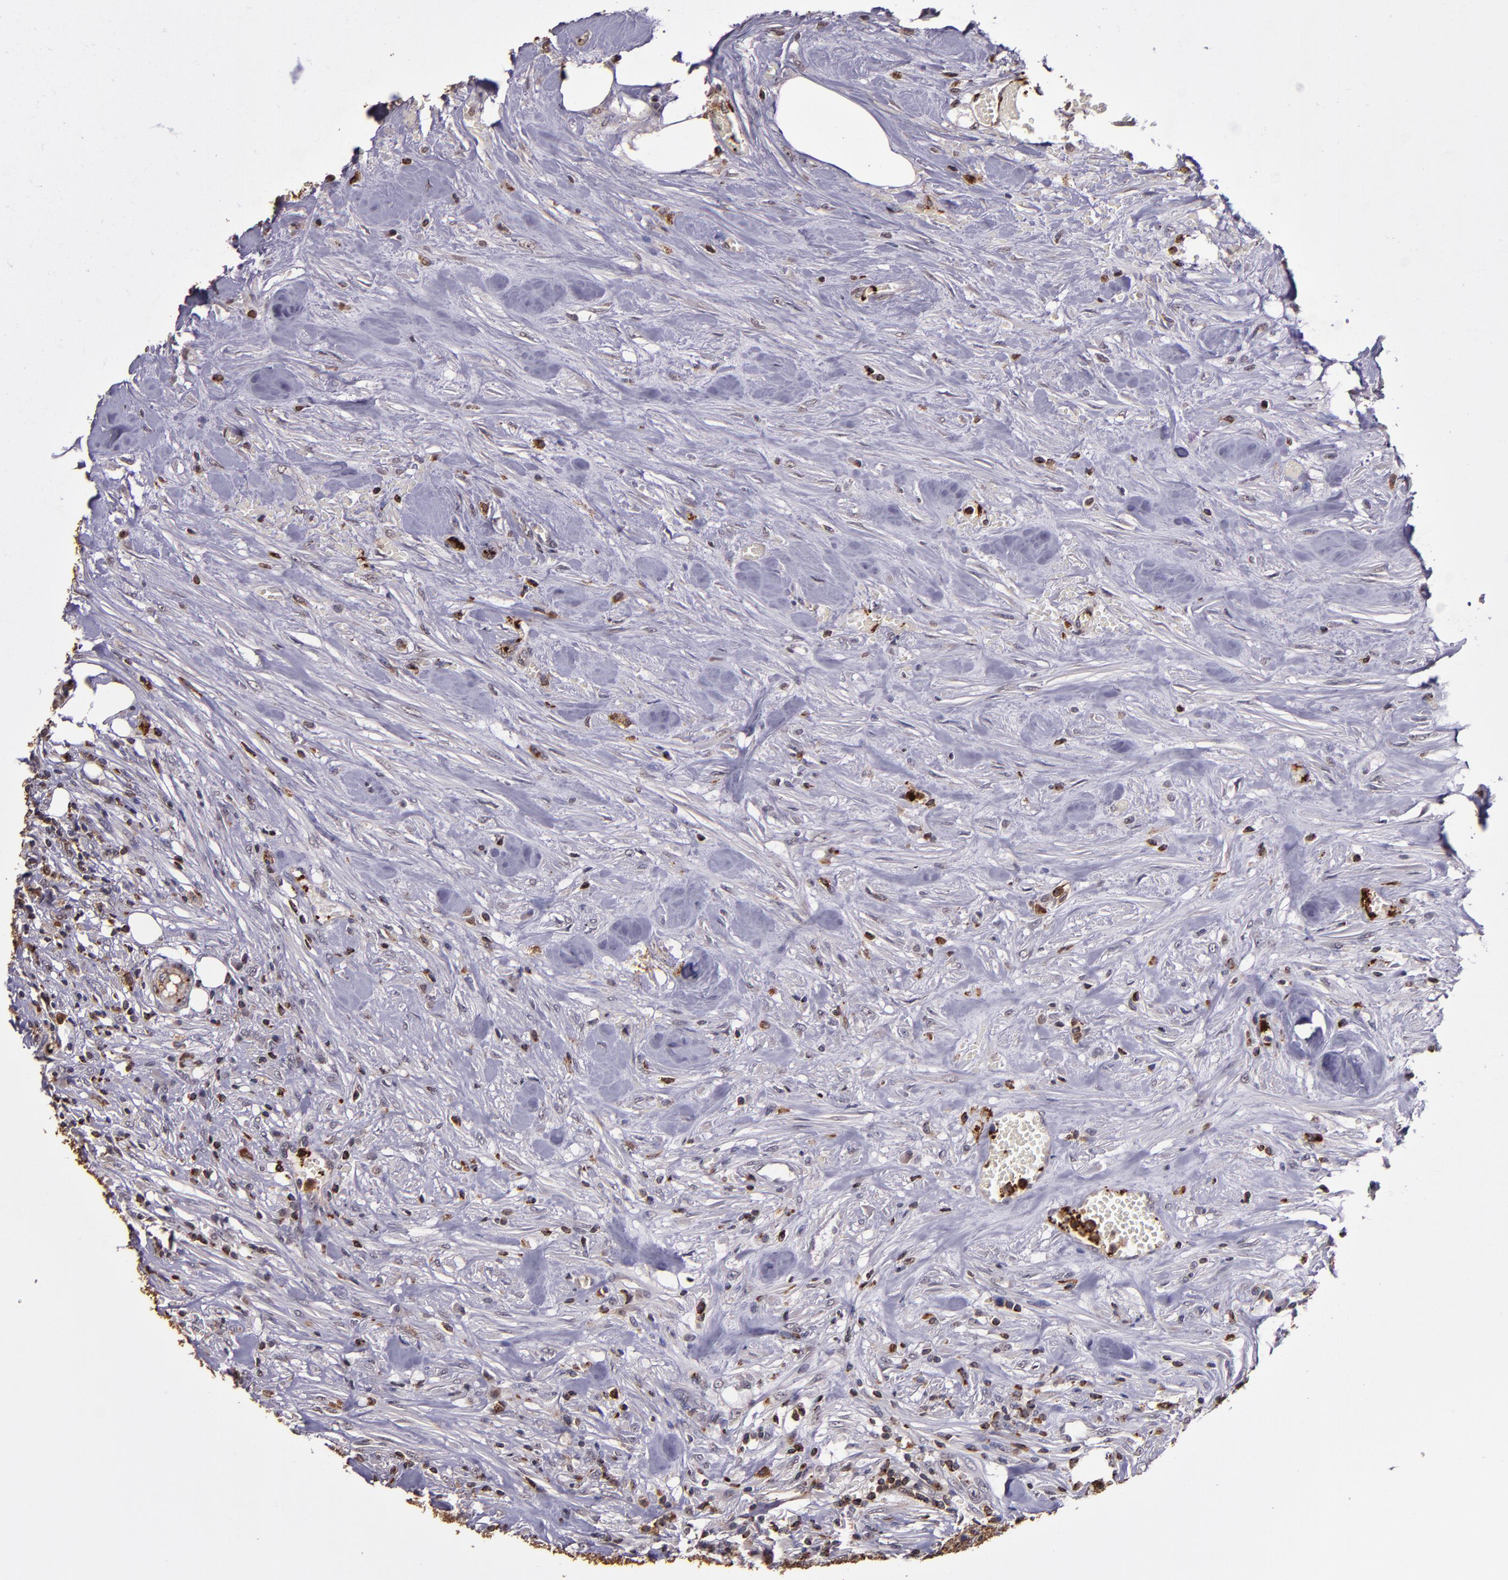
{"staining": {"intensity": "negative", "quantity": "none", "location": "none"}, "tissue": "urothelial cancer", "cell_type": "Tumor cells", "image_type": "cancer", "snomed": [{"axis": "morphology", "description": "Urothelial carcinoma, High grade"}, {"axis": "topography", "description": "Urinary bladder"}], "caption": "Immunohistochemical staining of urothelial cancer reveals no significant expression in tumor cells.", "gene": "SLC2A3", "patient": {"sex": "male", "age": 74}}